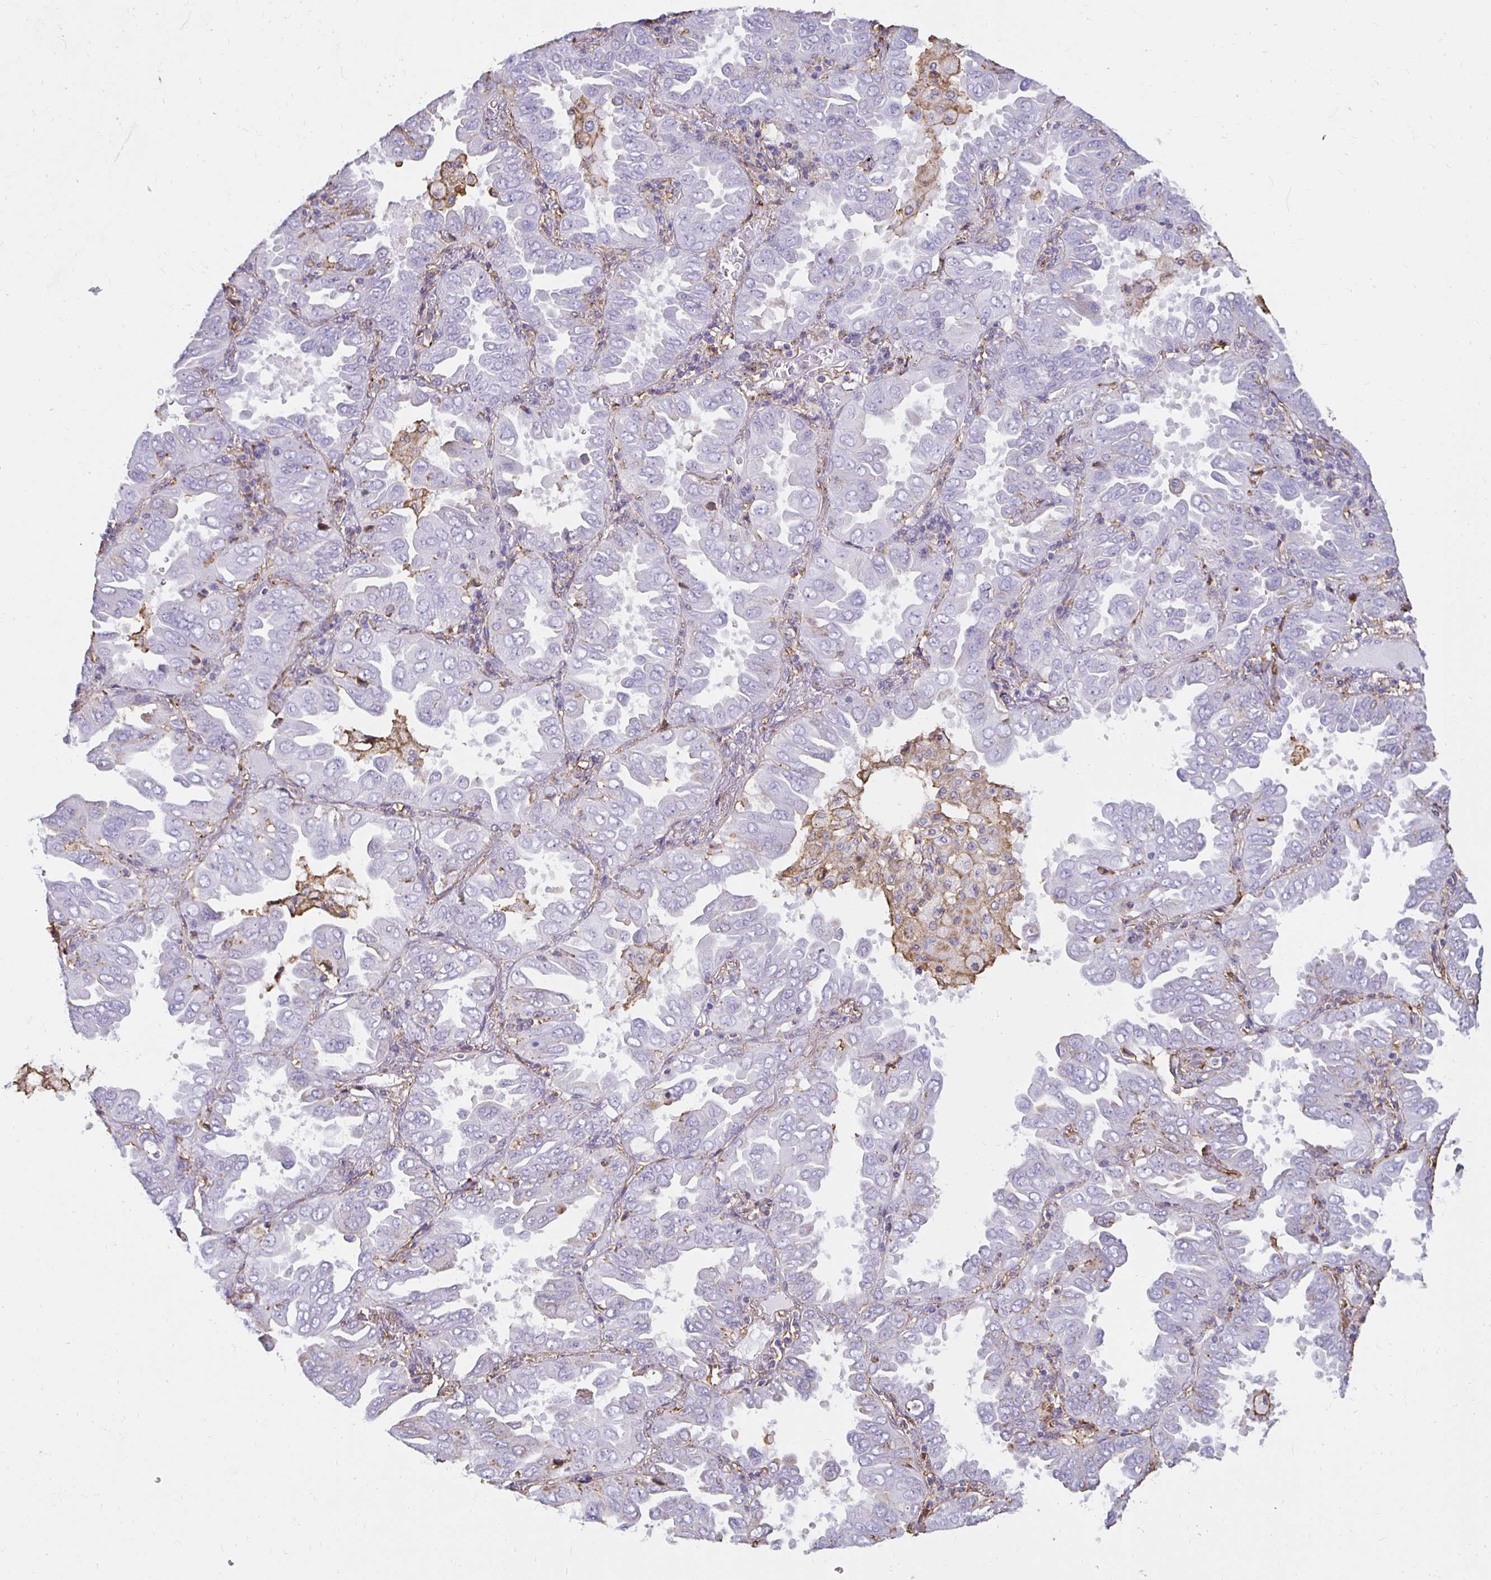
{"staining": {"intensity": "negative", "quantity": "none", "location": "none"}, "tissue": "lung cancer", "cell_type": "Tumor cells", "image_type": "cancer", "snomed": [{"axis": "morphology", "description": "Adenocarcinoma, NOS"}, {"axis": "topography", "description": "Lung"}], "caption": "Human lung cancer stained for a protein using IHC shows no expression in tumor cells.", "gene": "TAS1R3", "patient": {"sex": "male", "age": 64}}